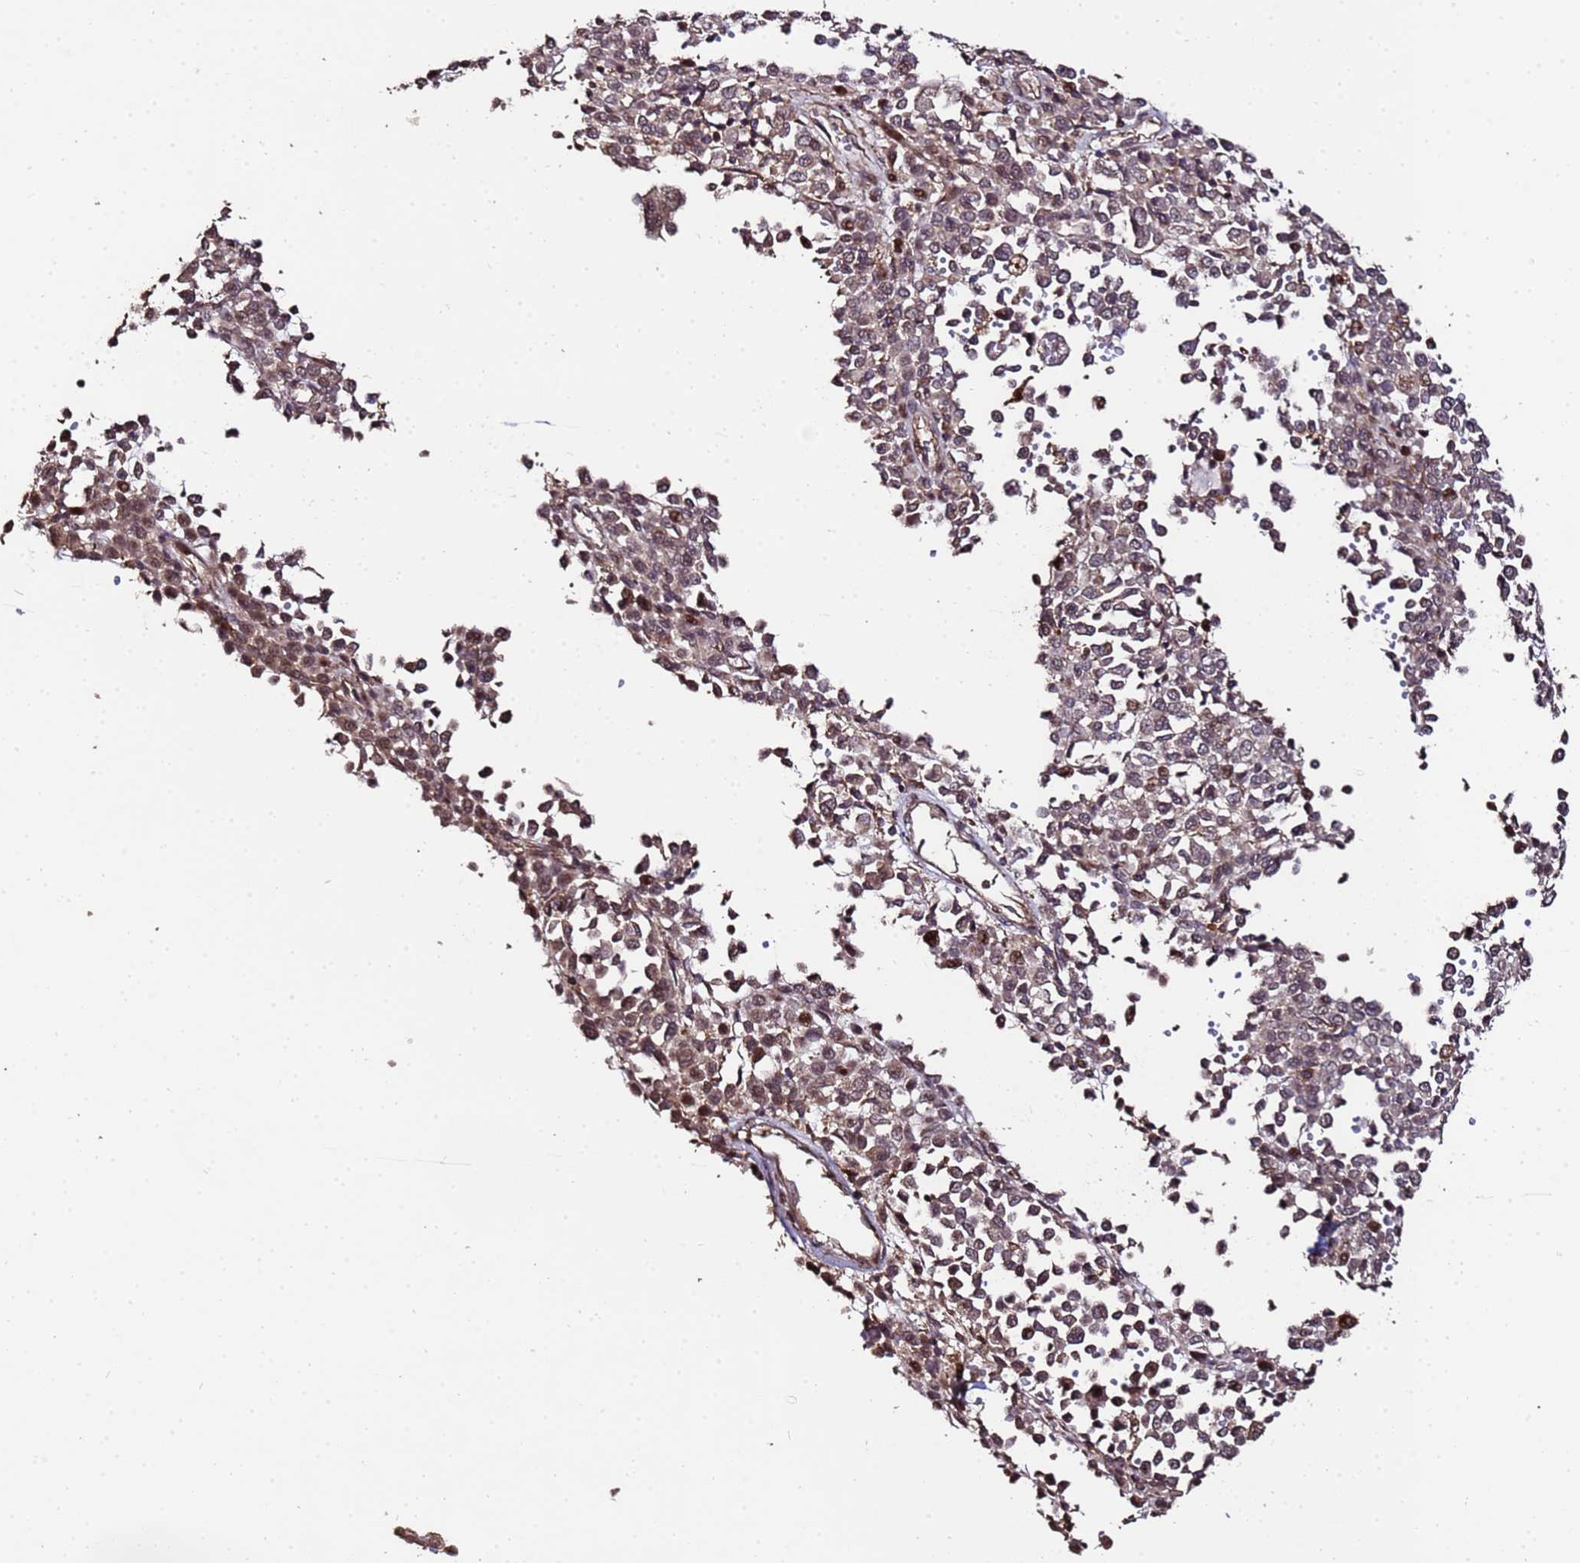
{"staining": {"intensity": "moderate", "quantity": ">75%", "location": "cytoplasmic/membranous,nuclear"}, "tissue": "melanoma", "cell_type": "Tumor cells", "image_type": "cancer", "snomed": [{"axis": "morphology", "description": "Malignant melanoma, Metastatic site"}, {"axis": "topography", "description": "Pancreas"}], "caption": "A medium amount of moderate cytoplasmic/membranous and nuclear positivity is appreciated in about >75% of tumor cells in malignant melanoma (metastatic site) tissue. Using DAB (3,3'-diaminobenzidine) (brown) and hematoxylin (blue) stains, captured at high magnification using brightfield microscopy.", "gene": "PRODH", "patient": {"sex": "female", "age": 30}}